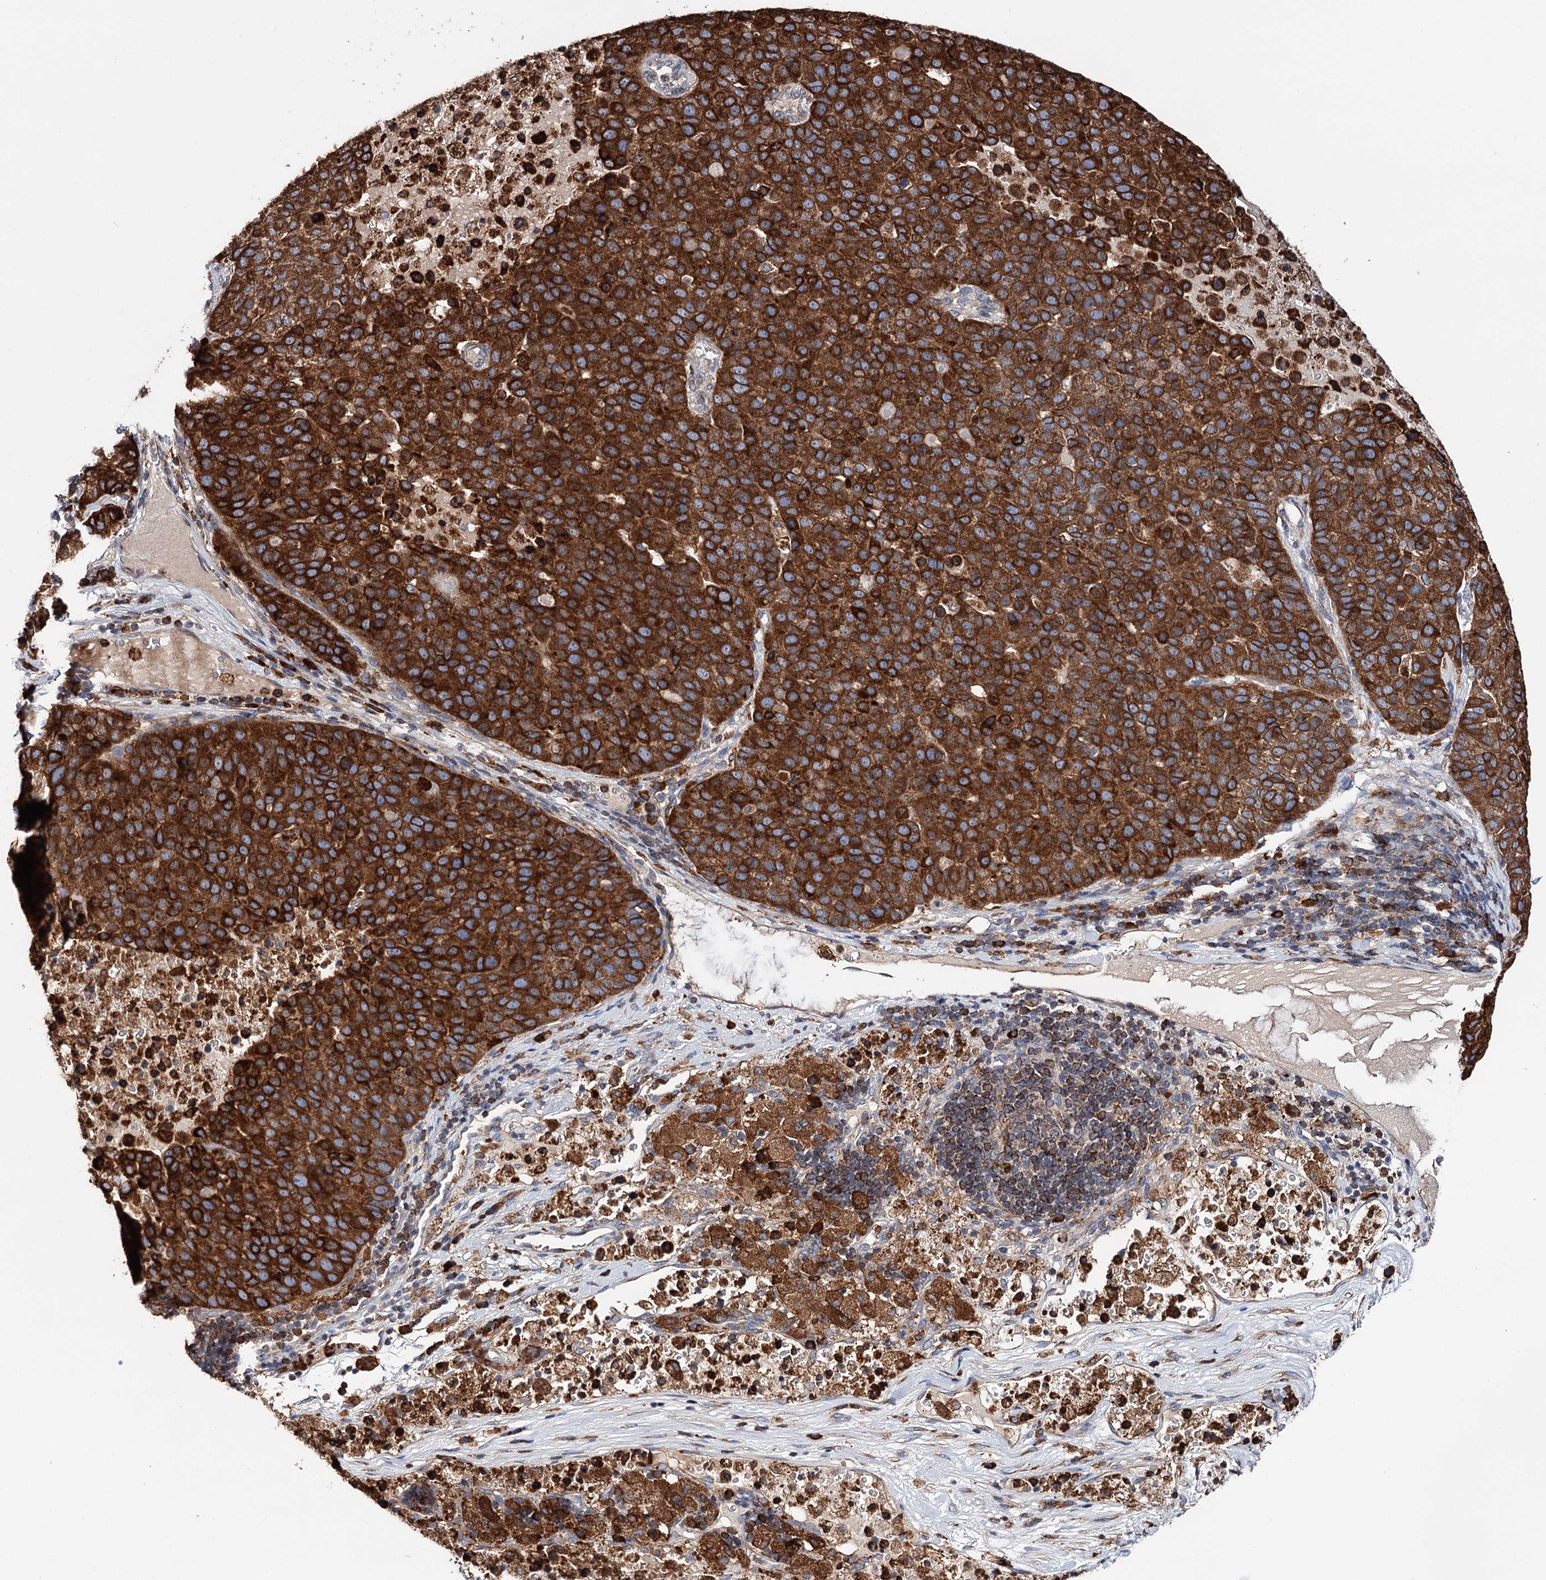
{"staining": {"intensity": "strong", "quantity": ">75%", "location": "cytoplasmic/membranous"}, "tissue": "pancreatic cancer", "cell_type": "Tumor cells", "image_type": "cancer", "snomed": [{"axis": "morphology", "description": "Adenocarcinoma, NOS"}, {"axis": "topography", "description": "Pancreas"}], "caption": "Pancreatic cancer (adenocarcinoma) stained with DAB (3,3'-diaminobenzidine) IHC shows high levels of strong cytoplasmic/membranous staining in approximately >75% of tumor cells. (DAB IHC, brown staining for protein, blue staining for nuclei).", "gene": "ERP29", "patient": {"sex": "female", "age": 61}}